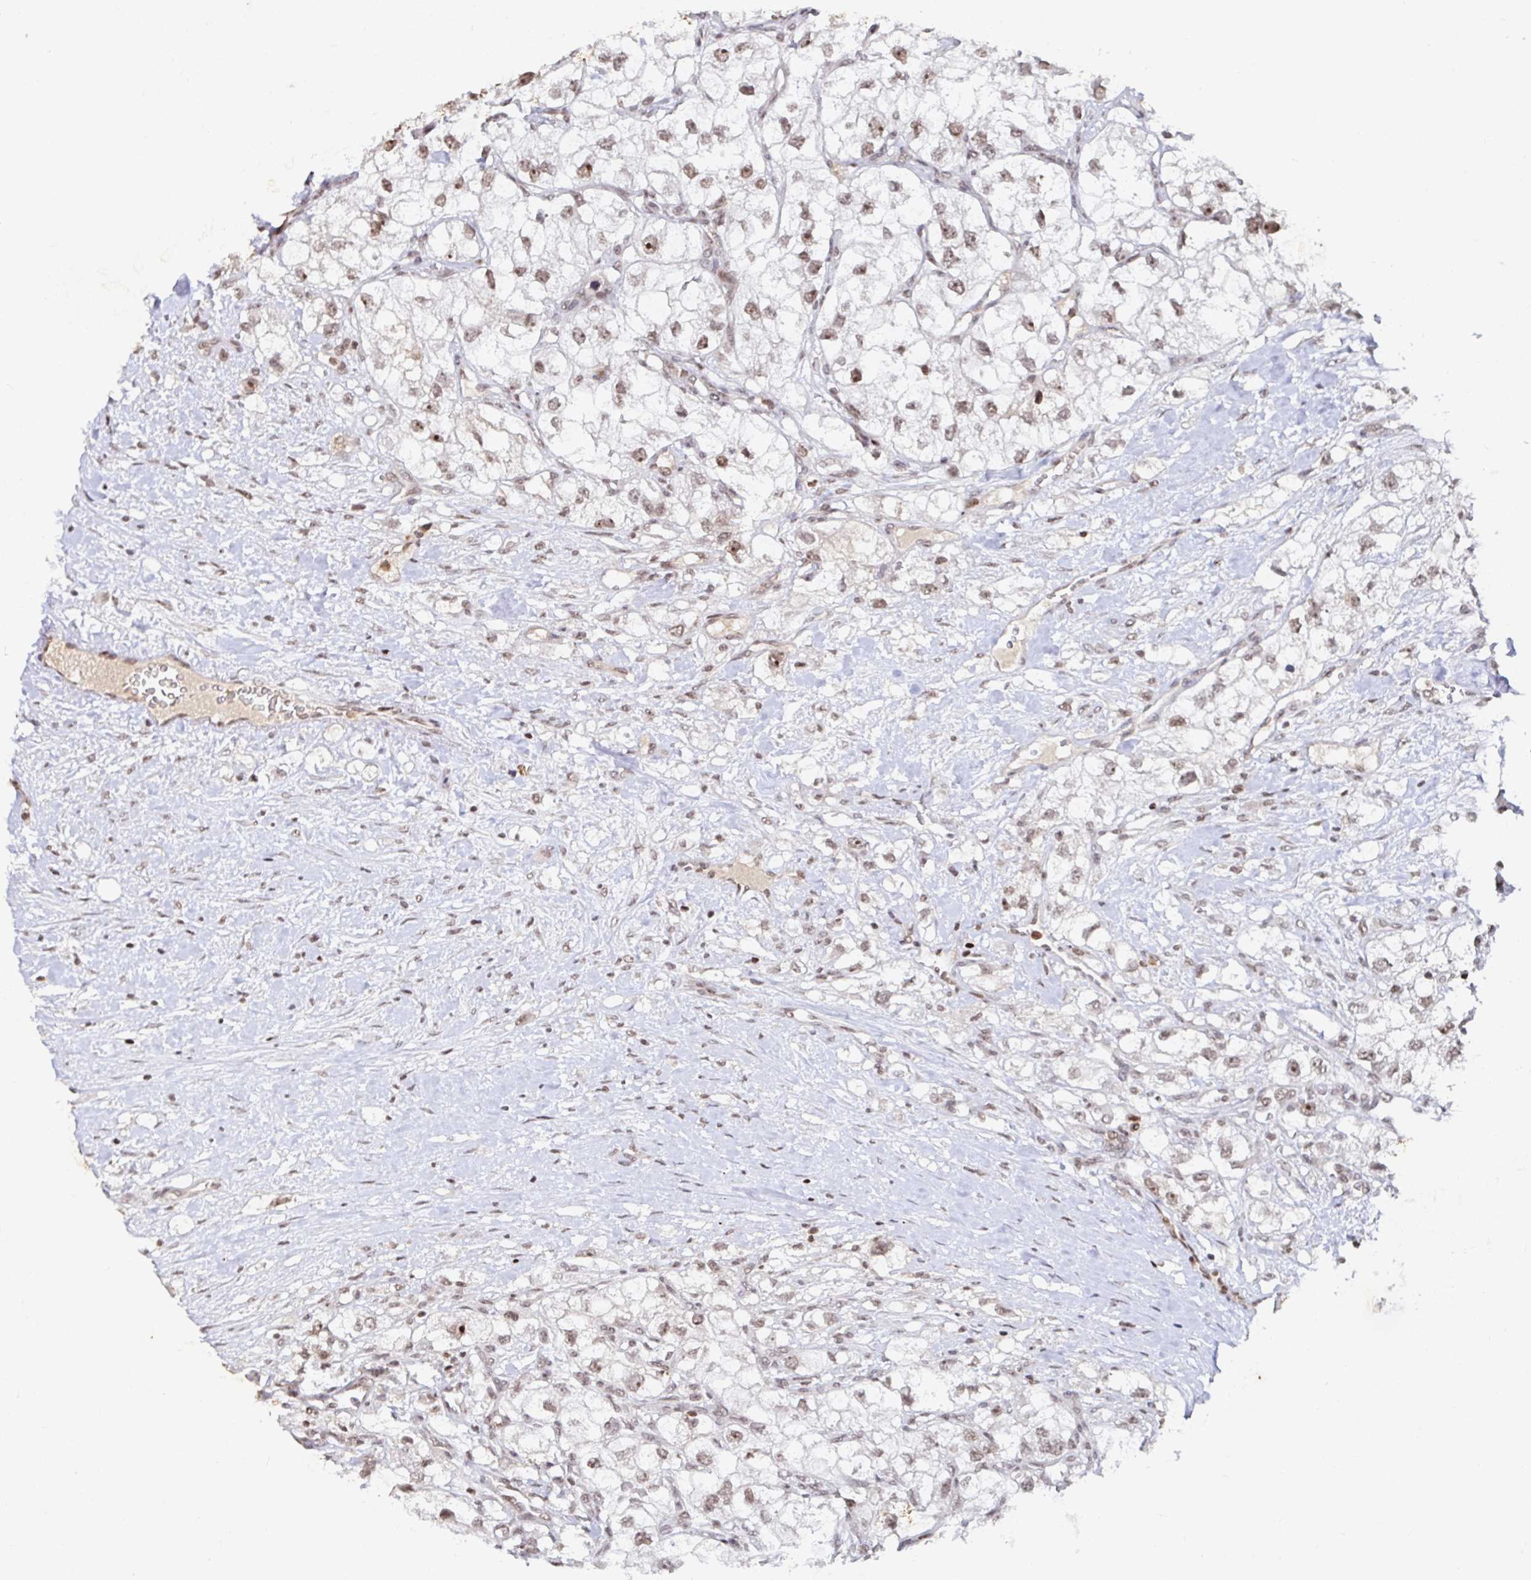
{"staining": {"intensity": "moderate", "quantity": ">75%", "location": "nuclear"}, "tissue": "renal cancer", "cell_type": "Tumor cells", "image_type": "cancer", "snomed": [{"axis": "morphology", "description": "Adenocarcinoma, NOS"}, {"axis": "topography", "description": "Kidney"}], "caption": "Immunohistochemistry (IHC) of renal adenocarcinoma exhibits medium levels of moderate nuclear positivity in approximately >75% of tumor cells. Using DAB (3,3'-diaminobenzidine) (brown) and hematoxylin (blue) stains, captured at high magnification using brightfield microscopy.", "gene": "C19orf53", "patient": {"sex": "male", "age": 59}}